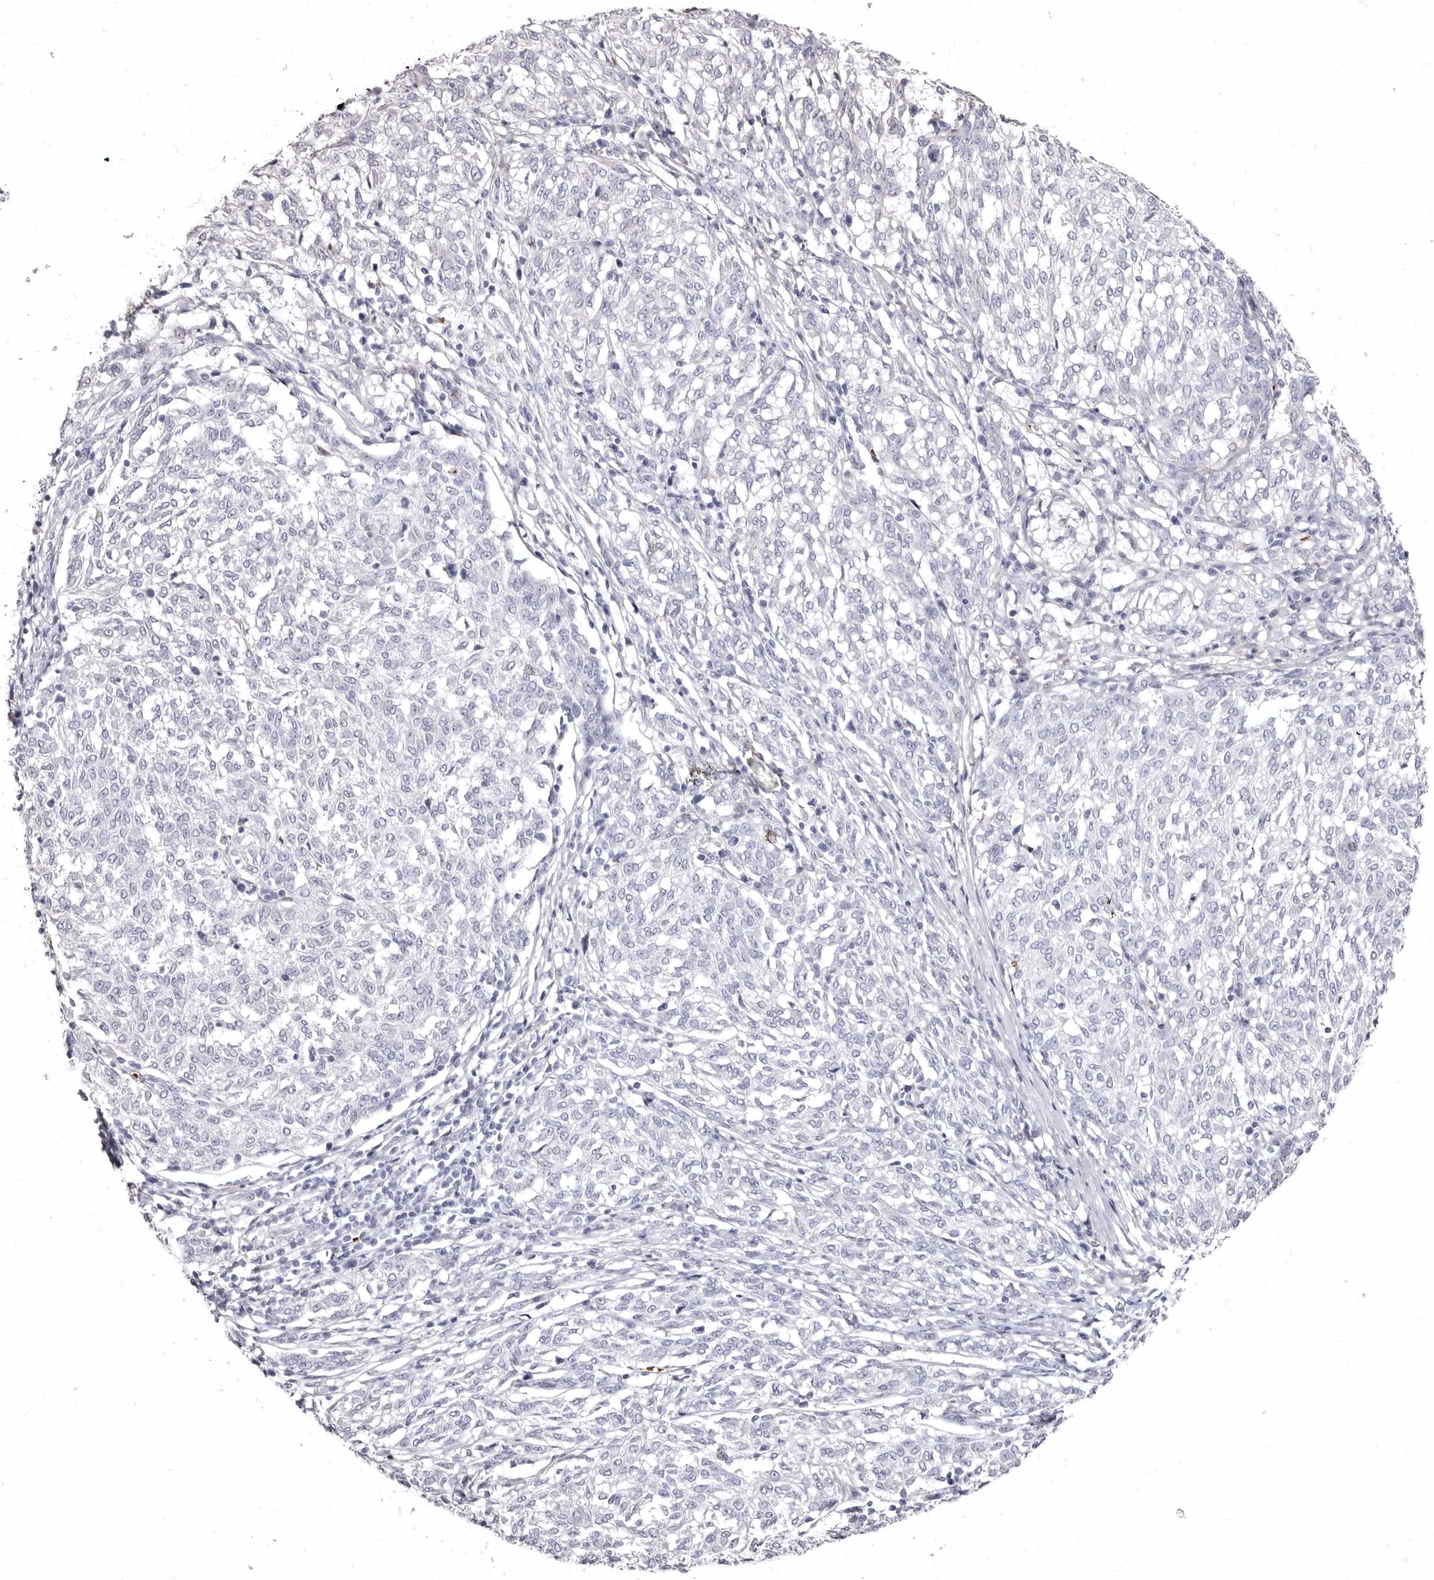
{"staining": {"intensity": "negative", "quantity": "none", "location": "none"}, "tissue": "melanoma", "cell_type": "Tumor cells", "image_type": "cancer", "snomed": [{"axis": "morphology", "description": "Malignant melanoma, NOS"}, {"axis": "topography", "description": "Skin"}], "caption": "Immunohistochemistry photomicrograph of malignant melanoma stained for a protein (brown), which exhibits no positivity in tumor cells. (Stains: DAB (3,3'-diaminobenzidine) immunohistochemistry with hematoxylin counter stain, Microscopy: brightfield microscopy at high magnification).", "gene": "AIDA", "patient": {"sex": "female", "age": 72}}